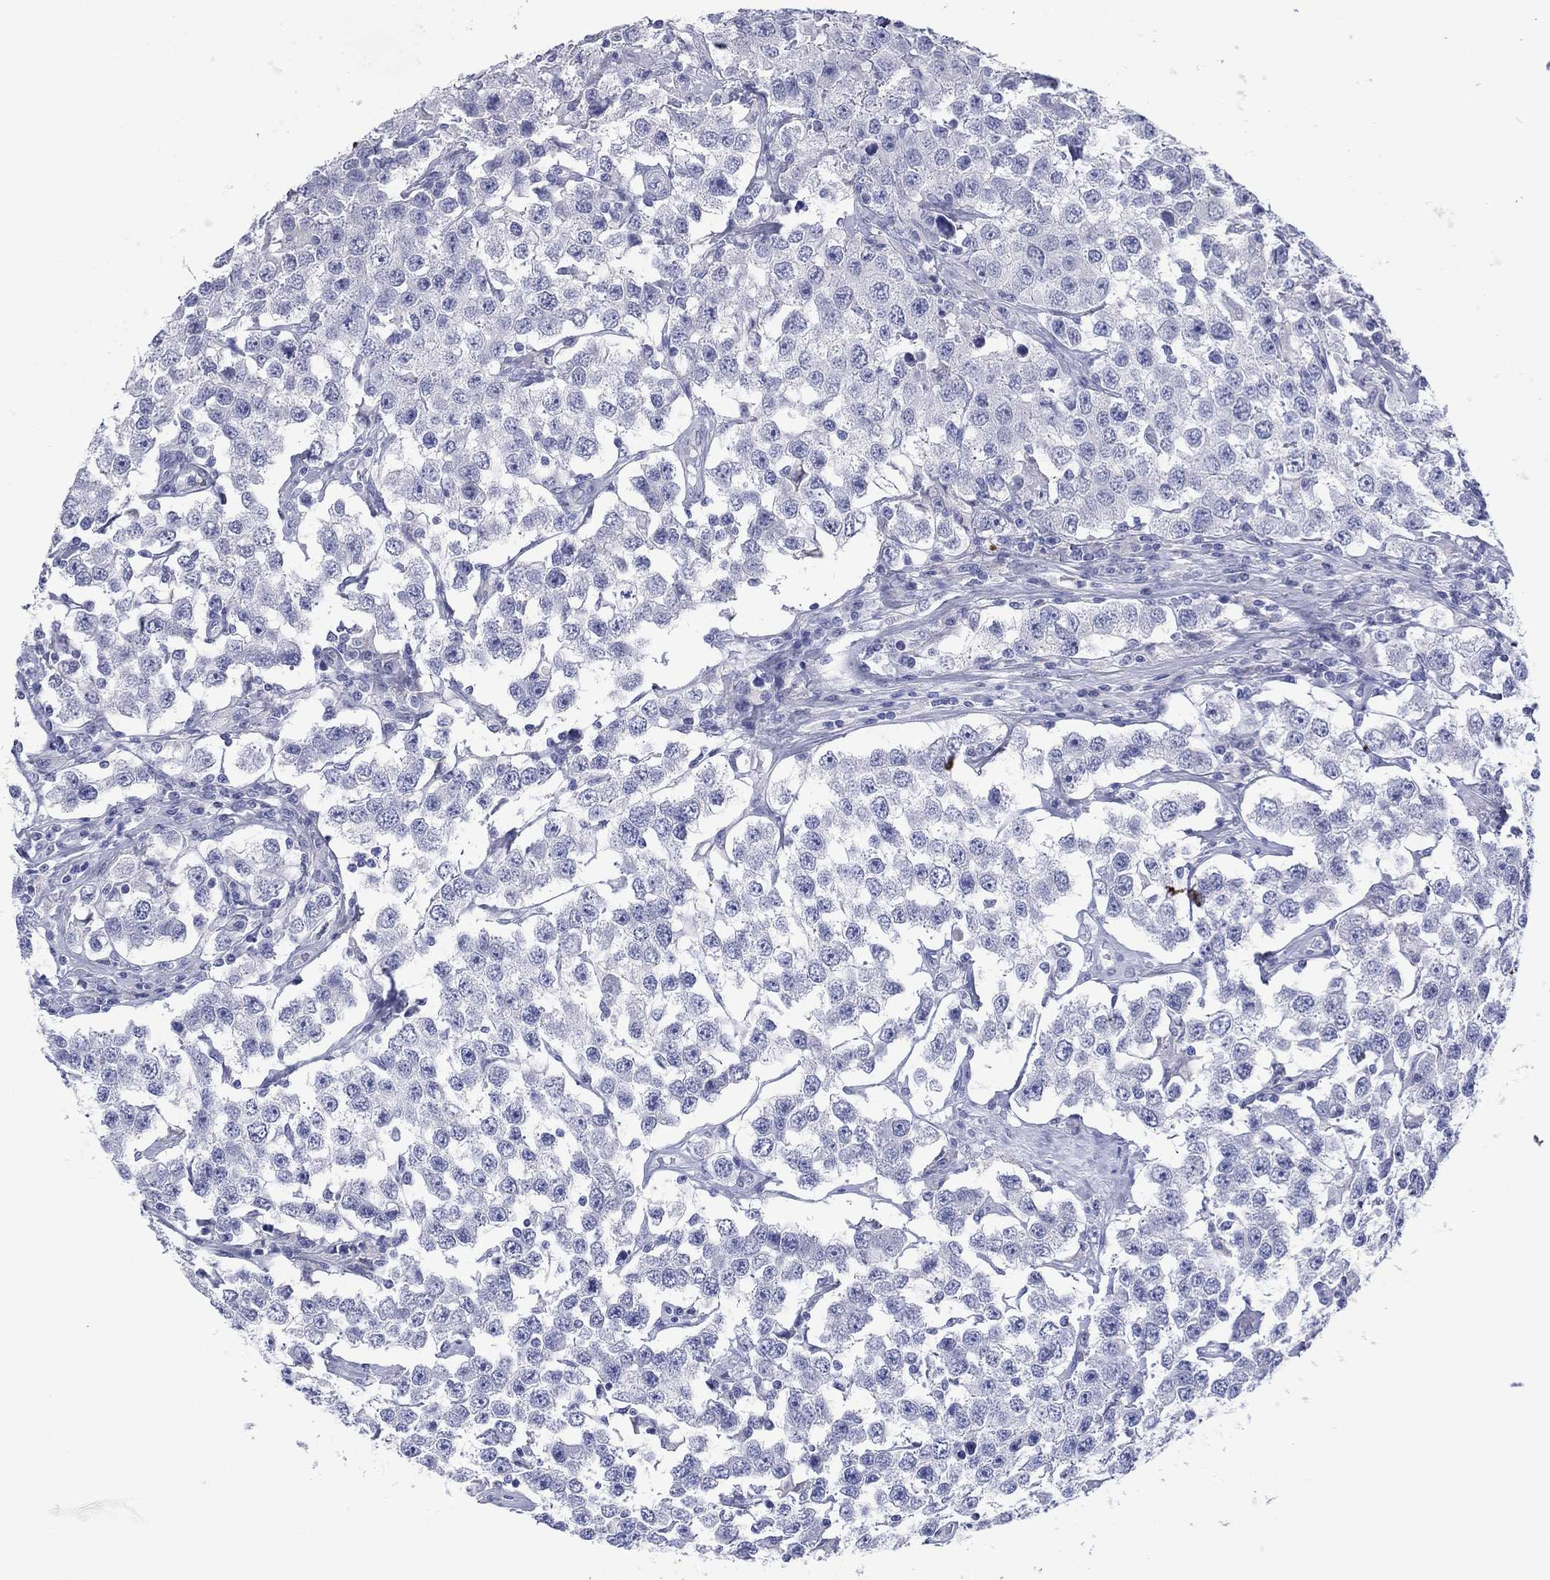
{"staining": {"intensity": "negative", "quantity": "none", "location": "none"}, "tissue": "testis cancer", "cell_type": "Tumor cells", "image_type": "cancer", "snomed": [{"axis": "morphology", "description": "Seminoma, NOS"}, {"axis": "topography", "description": "Testis"}], "caption": "High power microscopy image of an immunohistochemistry (IHC) image of seminoma (testis), revealing no significant expression in tumor cells.", "gene": "DSG1", "patient": {"sex": "male", "age": 52}}